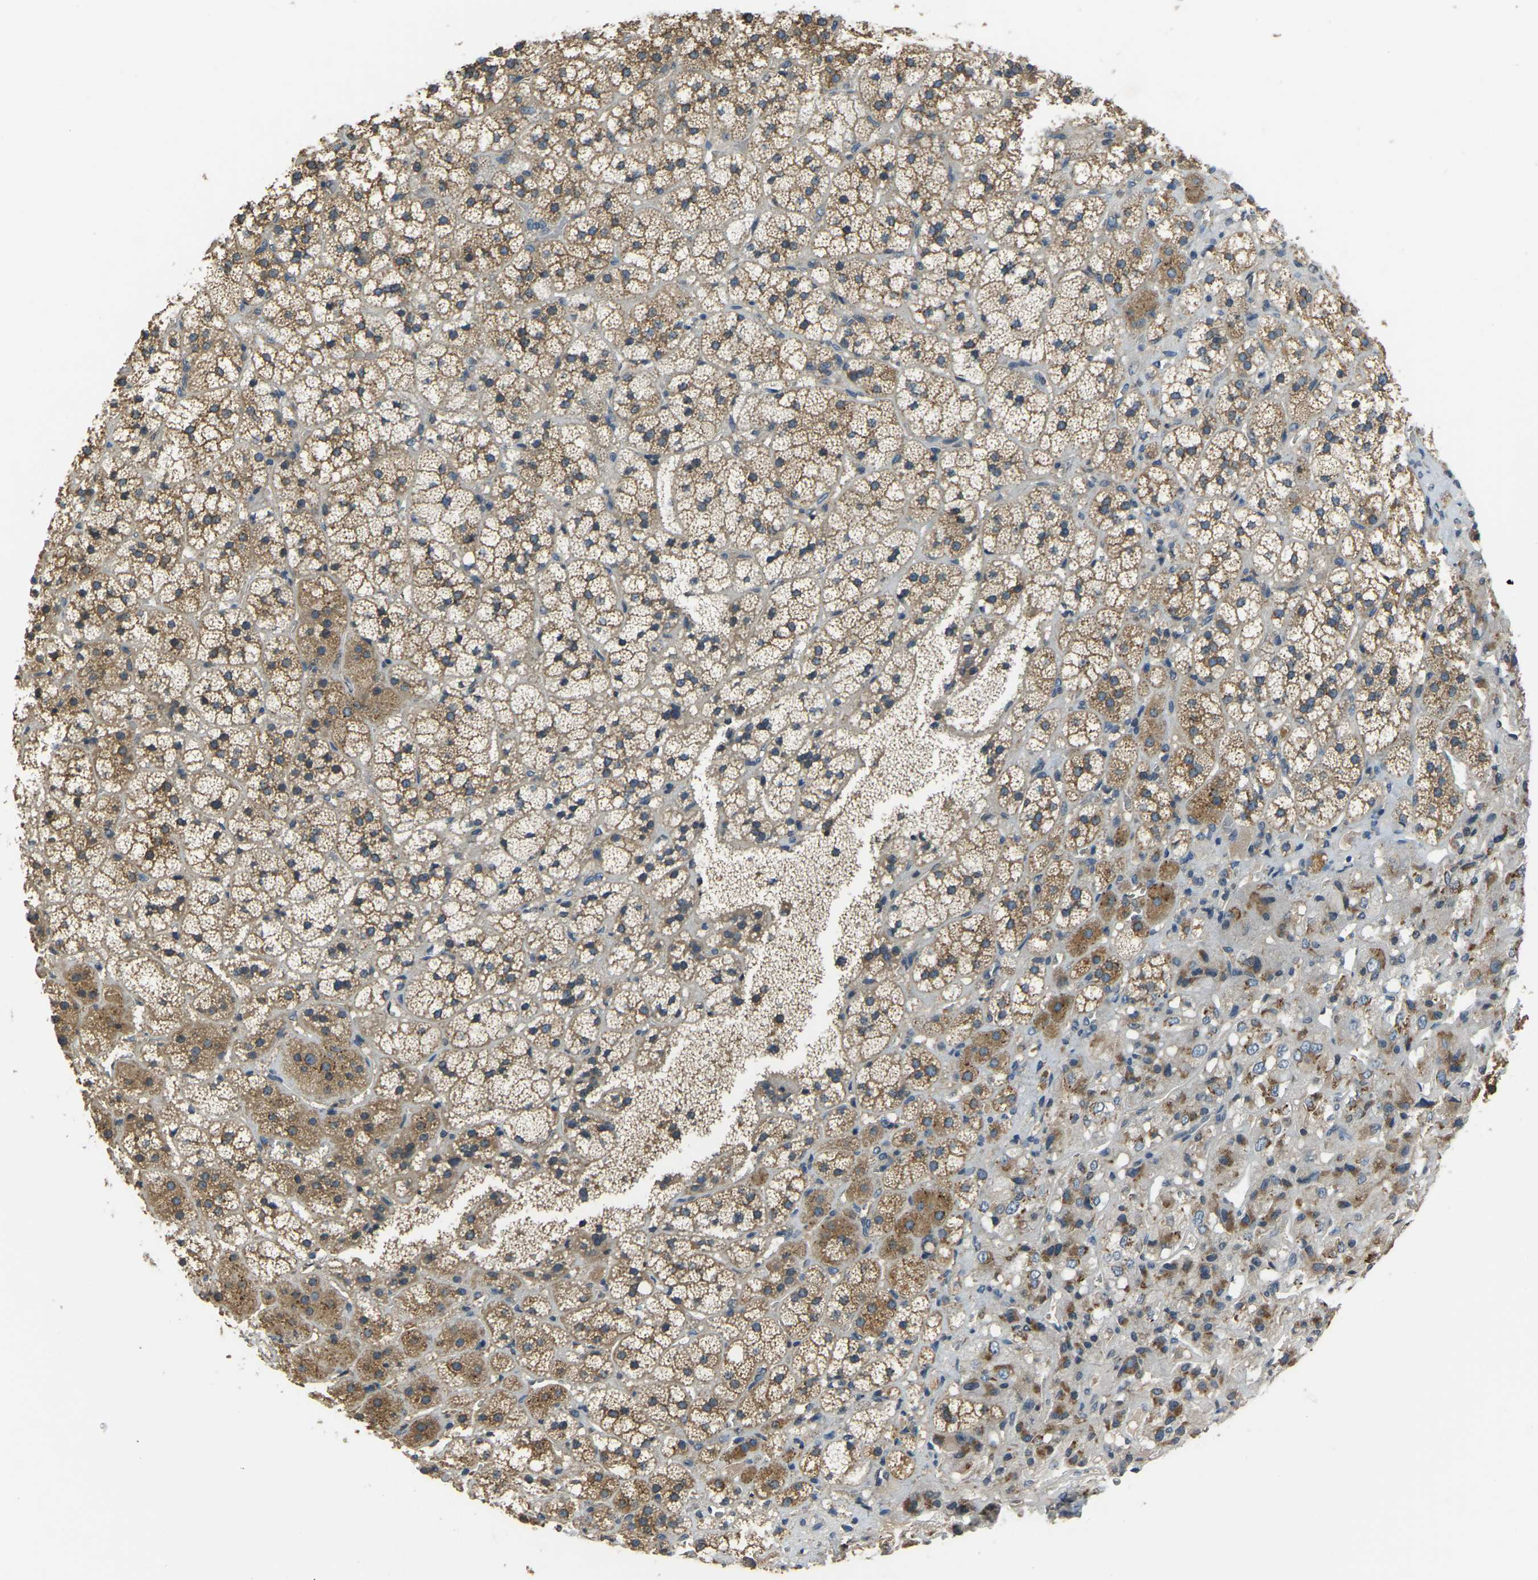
{"staining": {"intensity": "moderate", "quantity": ">75%", "location": "cytoplasmic/membranous"}, "tissue": "adrenal gland", "cell_type": "Glandular cells", "image_type": "normal", "snomed": [{"axis": "morphology", "description": "Normal tissue, NOS"}, {"axis": "topography", "description": "Adrenal gland"}], "caption": "A brown stain shows moderate cytoplasmic/membranous staining of a protein in glandular cells of normal adrenal gland.", "gene": "AIMP1", "patient": {"sex": "female", "age": 44}}